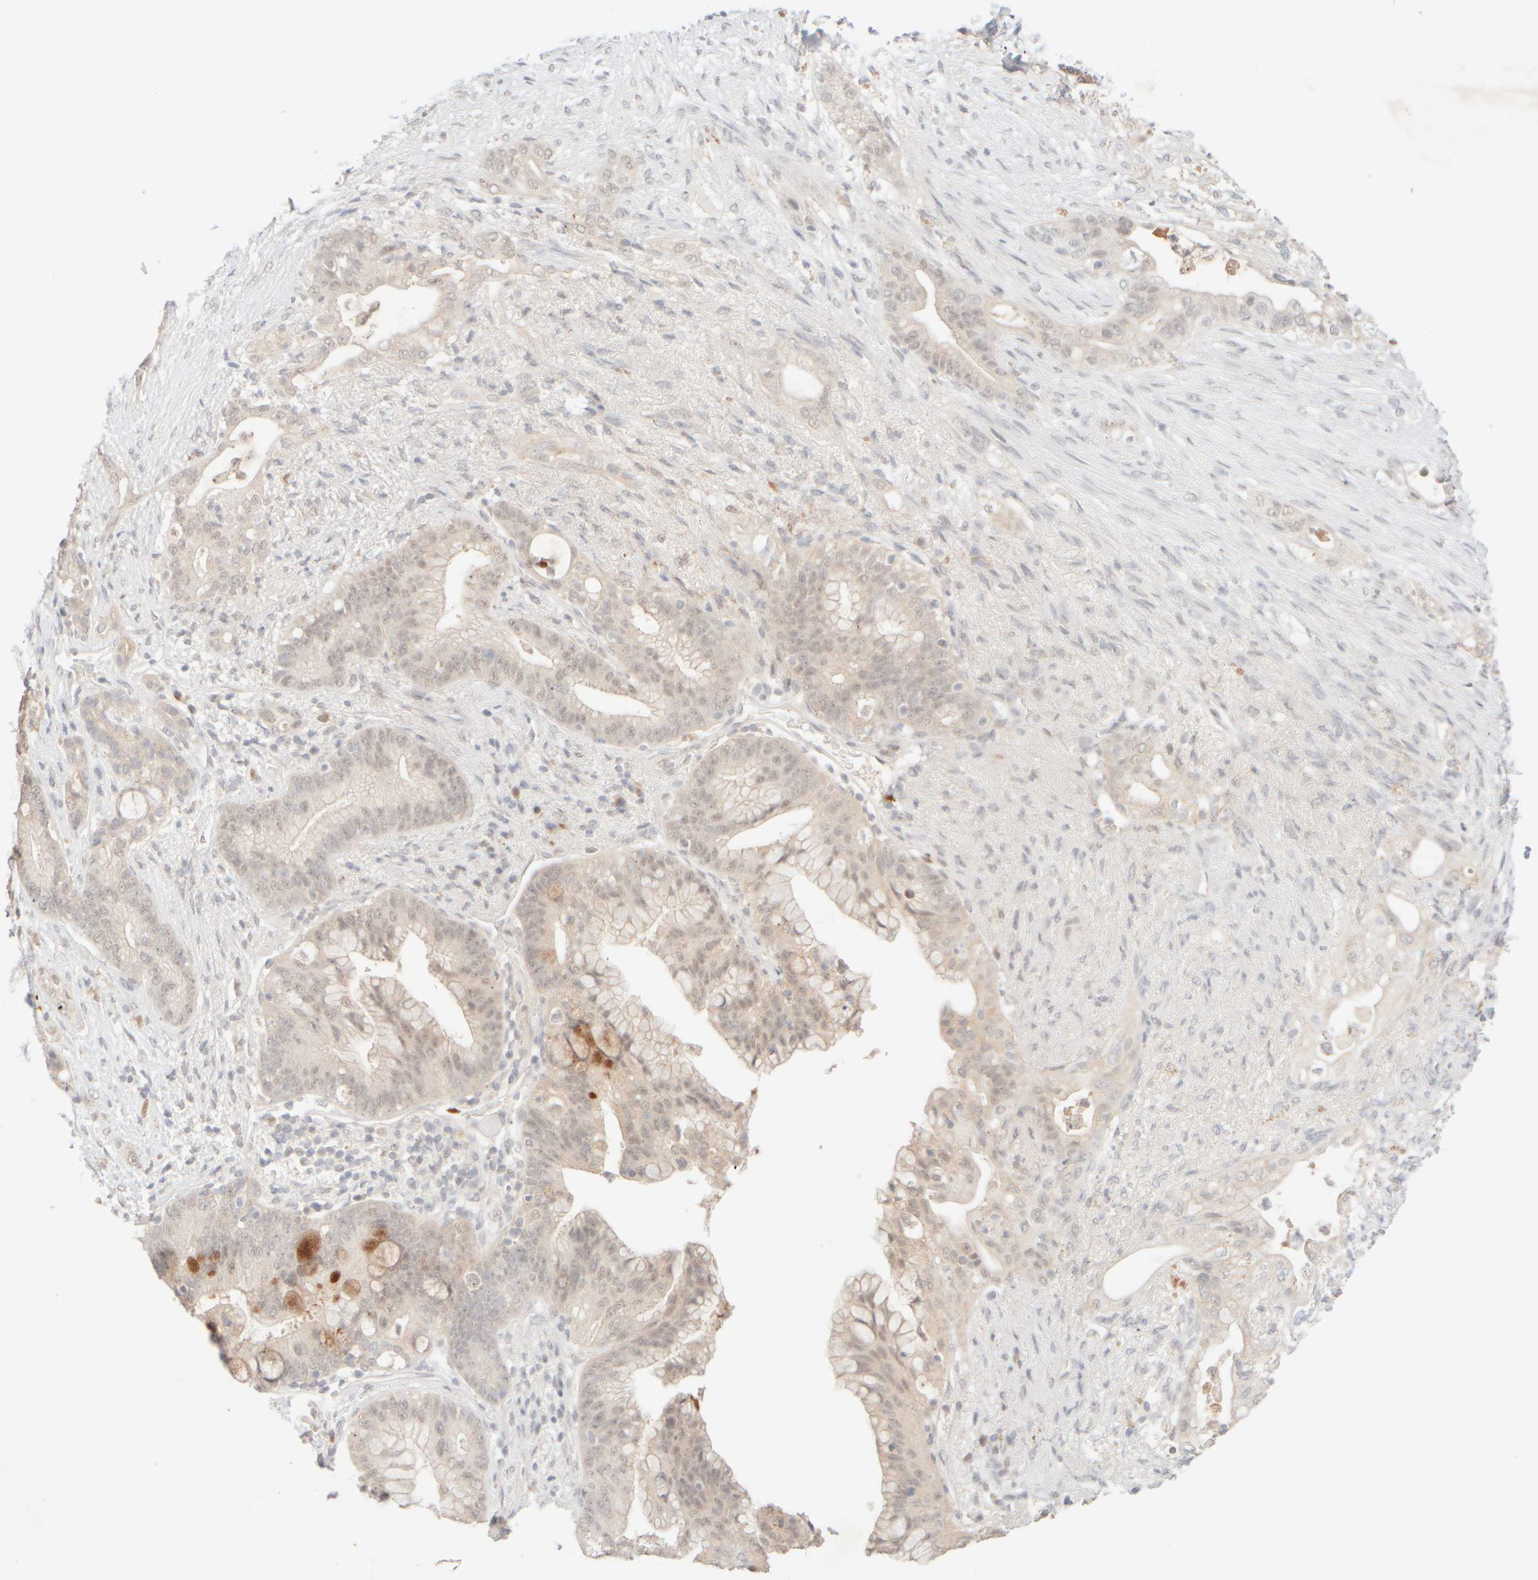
{"staining": {"intensity": "moderate", "quantity": "<25%", "location": "cytoplasmic/membranous"}, "tissue": "pancreatic cancer", "cell_type": "Tumor cells", "image_type": "cancer", "snomed": [{"axis": "morphology", "description": "Adenocarcinoma, NOS"}, {"axis": "topography", "description": "Pancreas"}], "caption": "Pancreatic cancer (adenocarcinoma) stained for a protein (brown) exhibits moderate cytoplasmic/membranous positive expression in about <25% of tumor cells.", "gene": "SNTB1", "patient": {"sex": "male", "age": 53}}